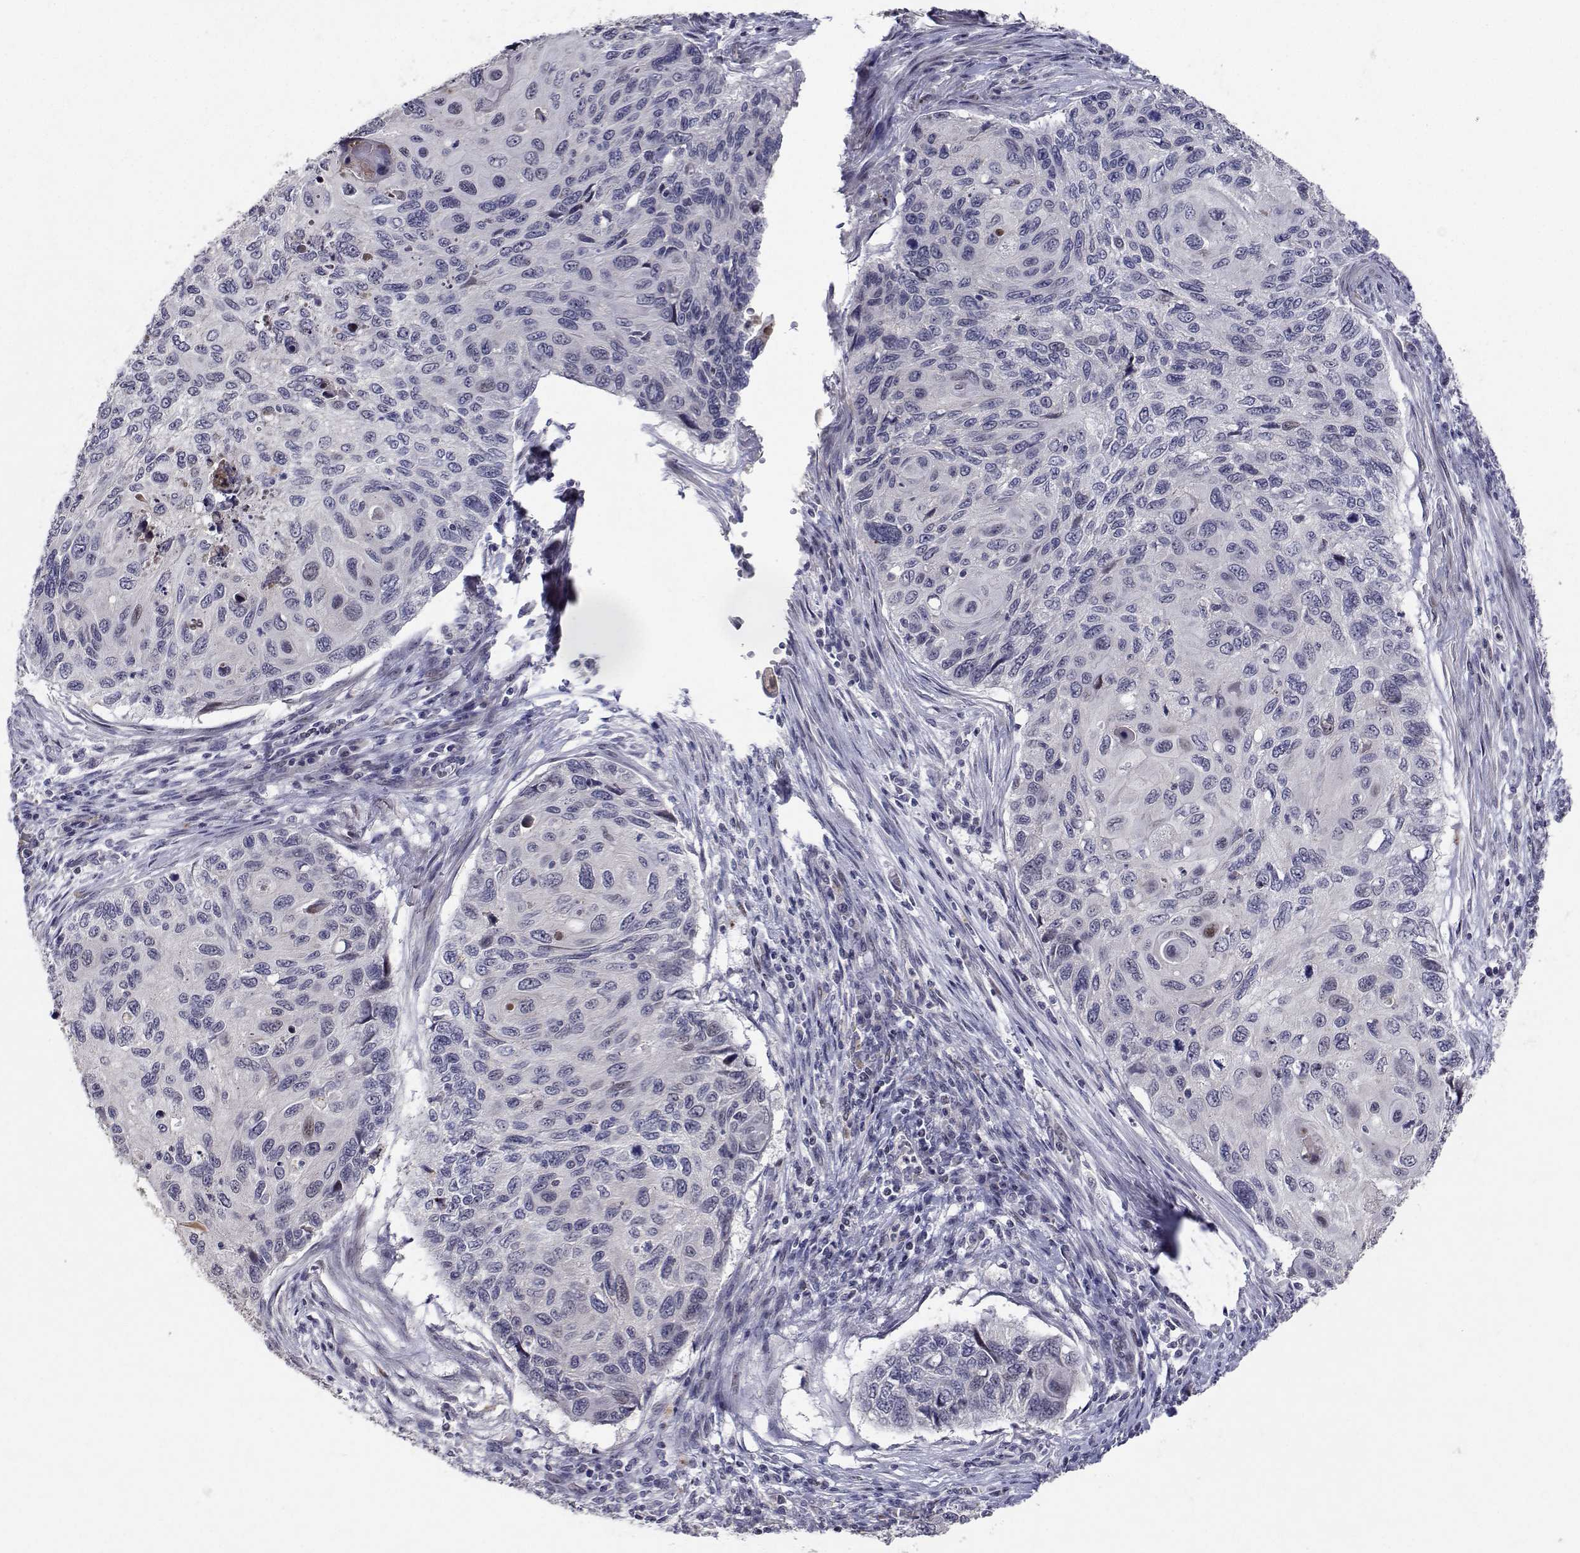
{"staining": {"intensity": "negative", "quantity": "none", "location": "none"}, "tissue": "cervical cancer", "cell_type": "Tumor cells", "image_type": "cancer", "snomed": [{"axis": "morphology", "description": "Squamous cell carcinoma, NOS"}, {"axis": "topography", "description": "Cervix"}], "caption": "Protein analysis of cervical cancer shows no significant expression in tumor cells.", "gene": "RBPJL", "patient": {"sex": "female", "age": 70}}